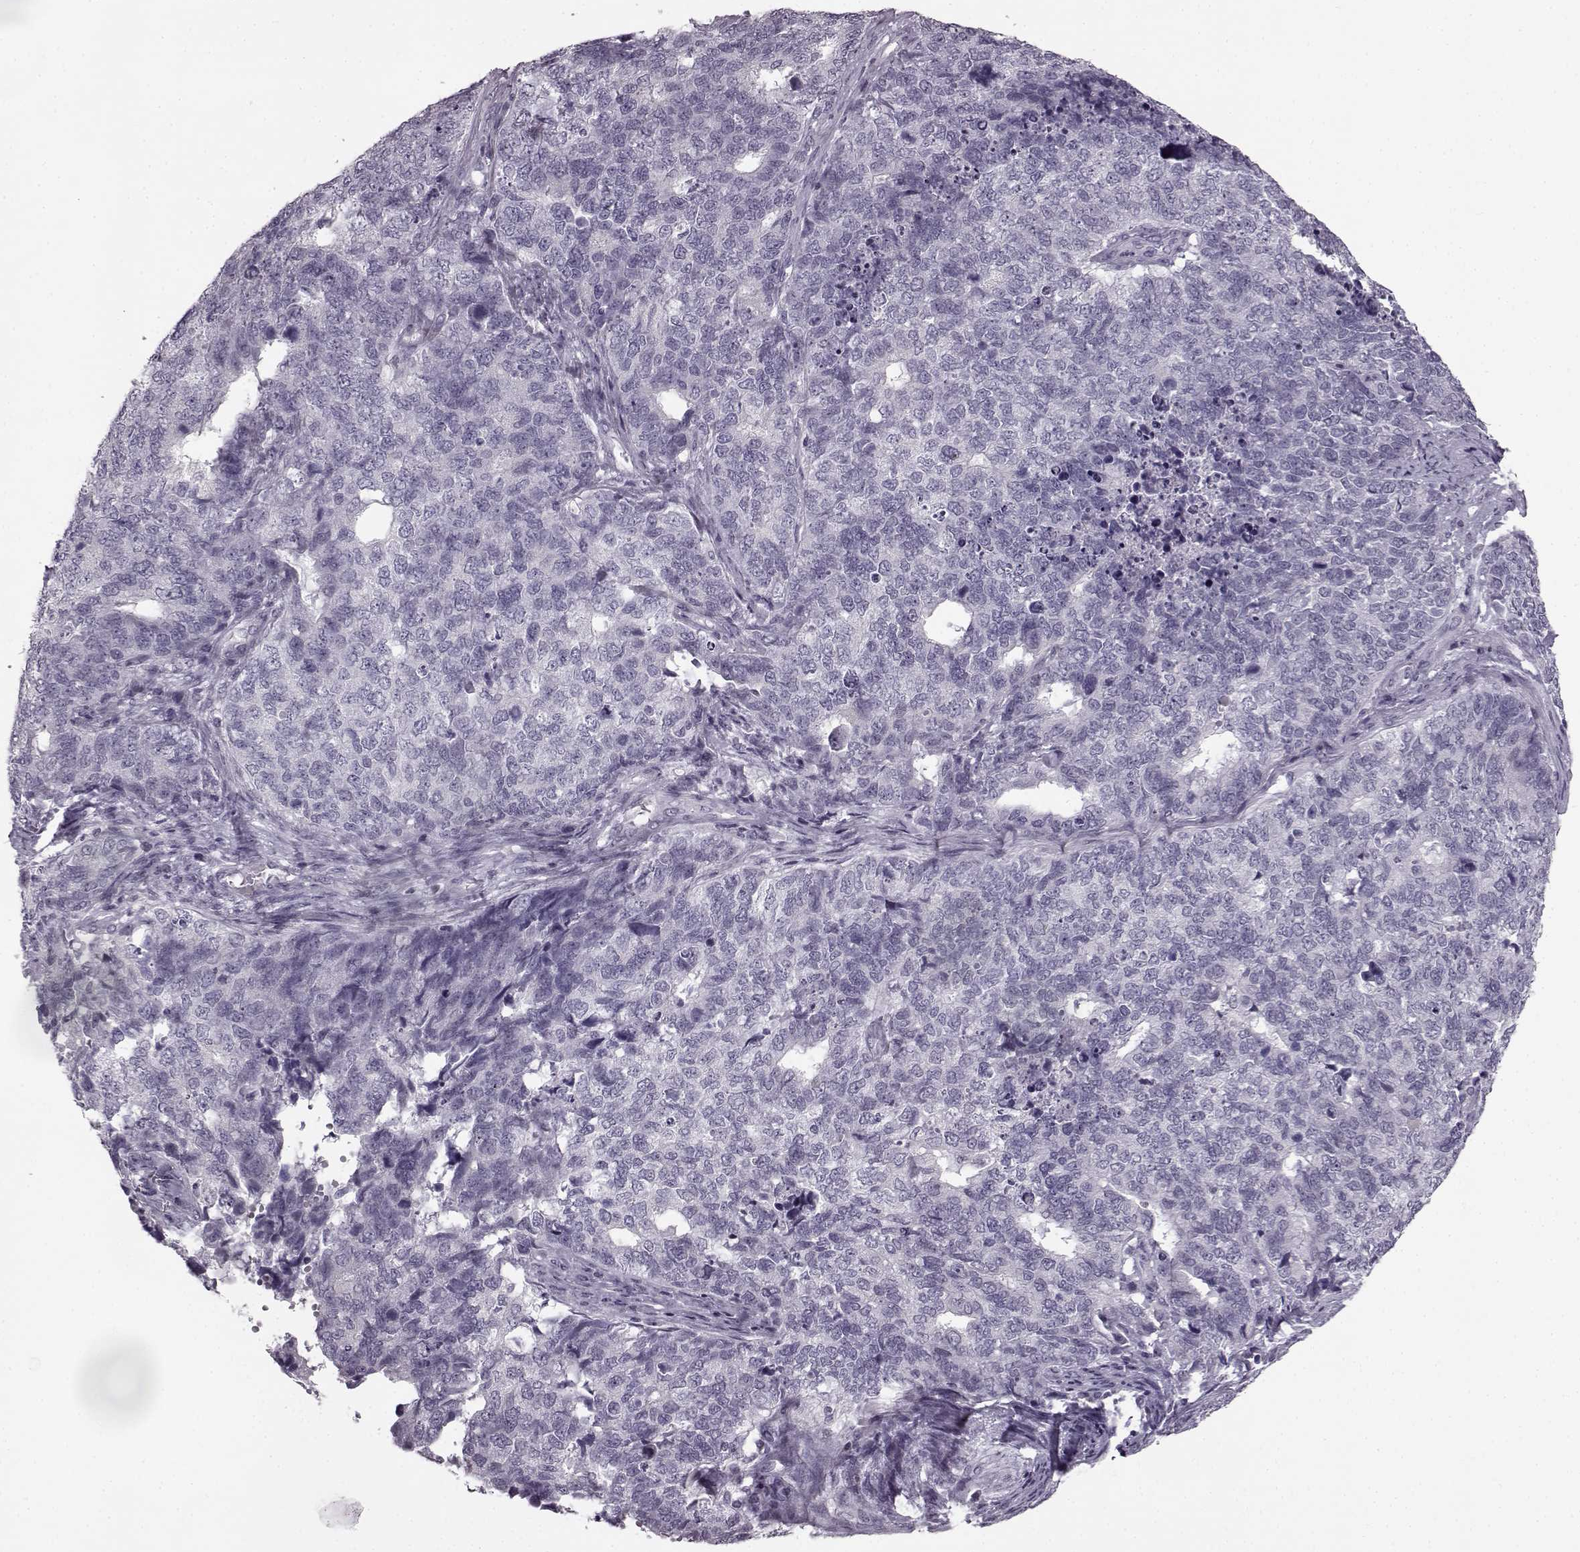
{"staining": {"intensity": "negative", "quantity": "none", "location": "none"}, "tissue": "cervical cancer", "cell_type": "Tumor cells", "image_type": "cancer", "snomed": [{"axis": "morphology", "description": "Squamous cell carcinoma, NOS"}, {"axis": "topography", "description": "Cervix"}], "caption": "Cervical cancer (squamous cell carcinoma) was stained to show a protein in brown. There is no significant staining in tumor cells.", "gene": "SEMG2", "patient": {"sex": "female", "age": 63}}